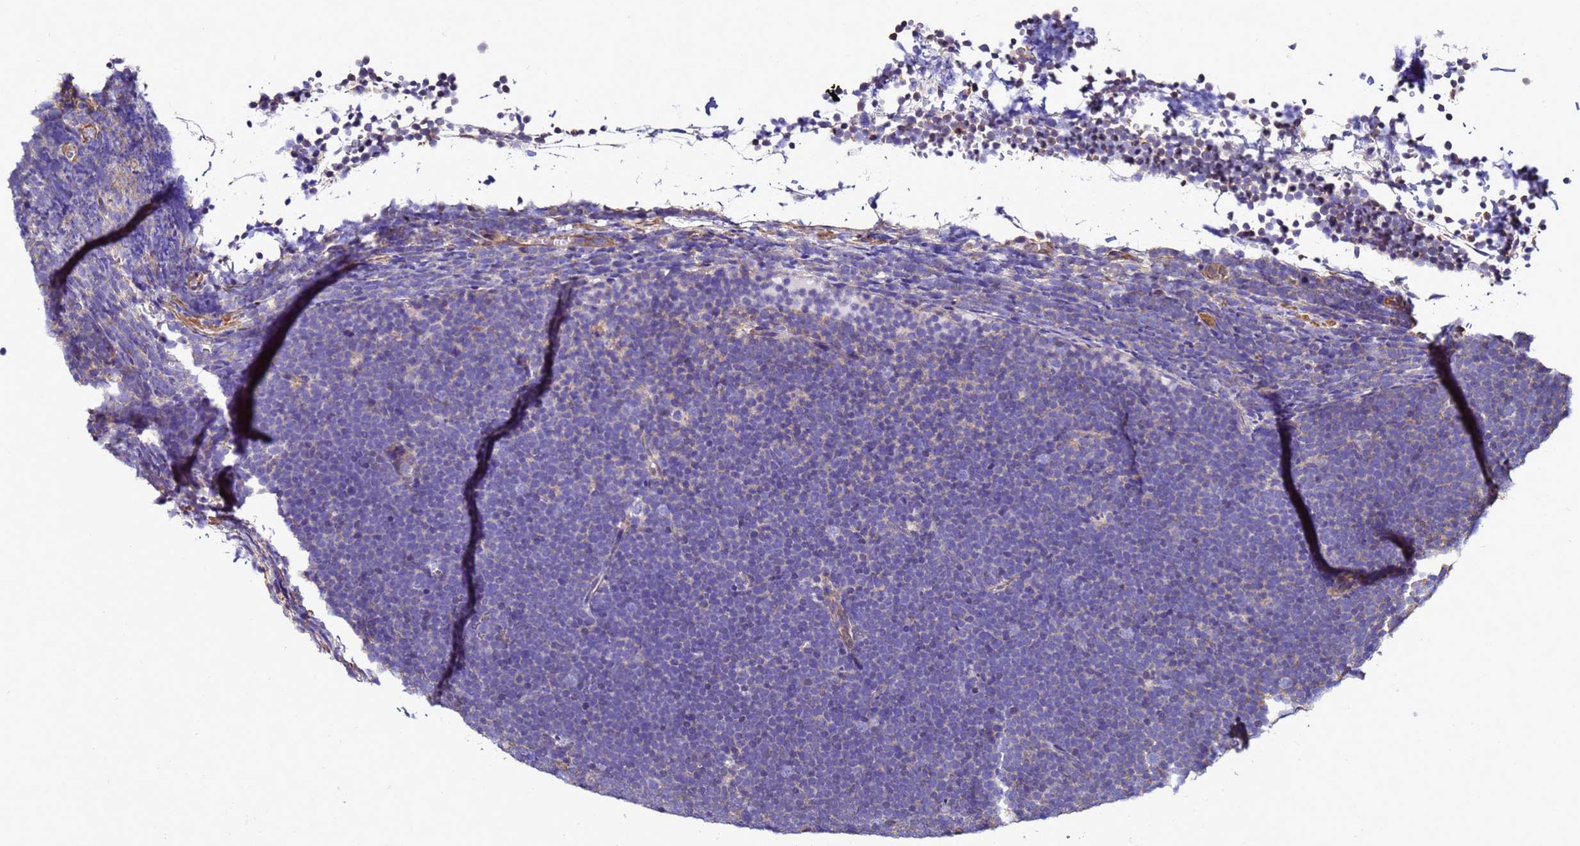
{"staining": {"intensity": "negative", "quantity": "none", "location": "none"}, "tissue": "lymphoma", "cell_type": "Tumor cells", "image_type": "cancer", "snomed": [{"axis": "morphology", "description": "Malignant lymphoma, non-Hodgkin's type, High grade"}, {"axis": "topography", "description": "Lymph node"}], "caption": "High-grade malignant lymphoma, non-Hodgkin's type stained for a protein using immunohistochemistry exhibits no staining tumor cells.", "gene": "MYL12A", "patient": {"sex": "male", "age": 13}}